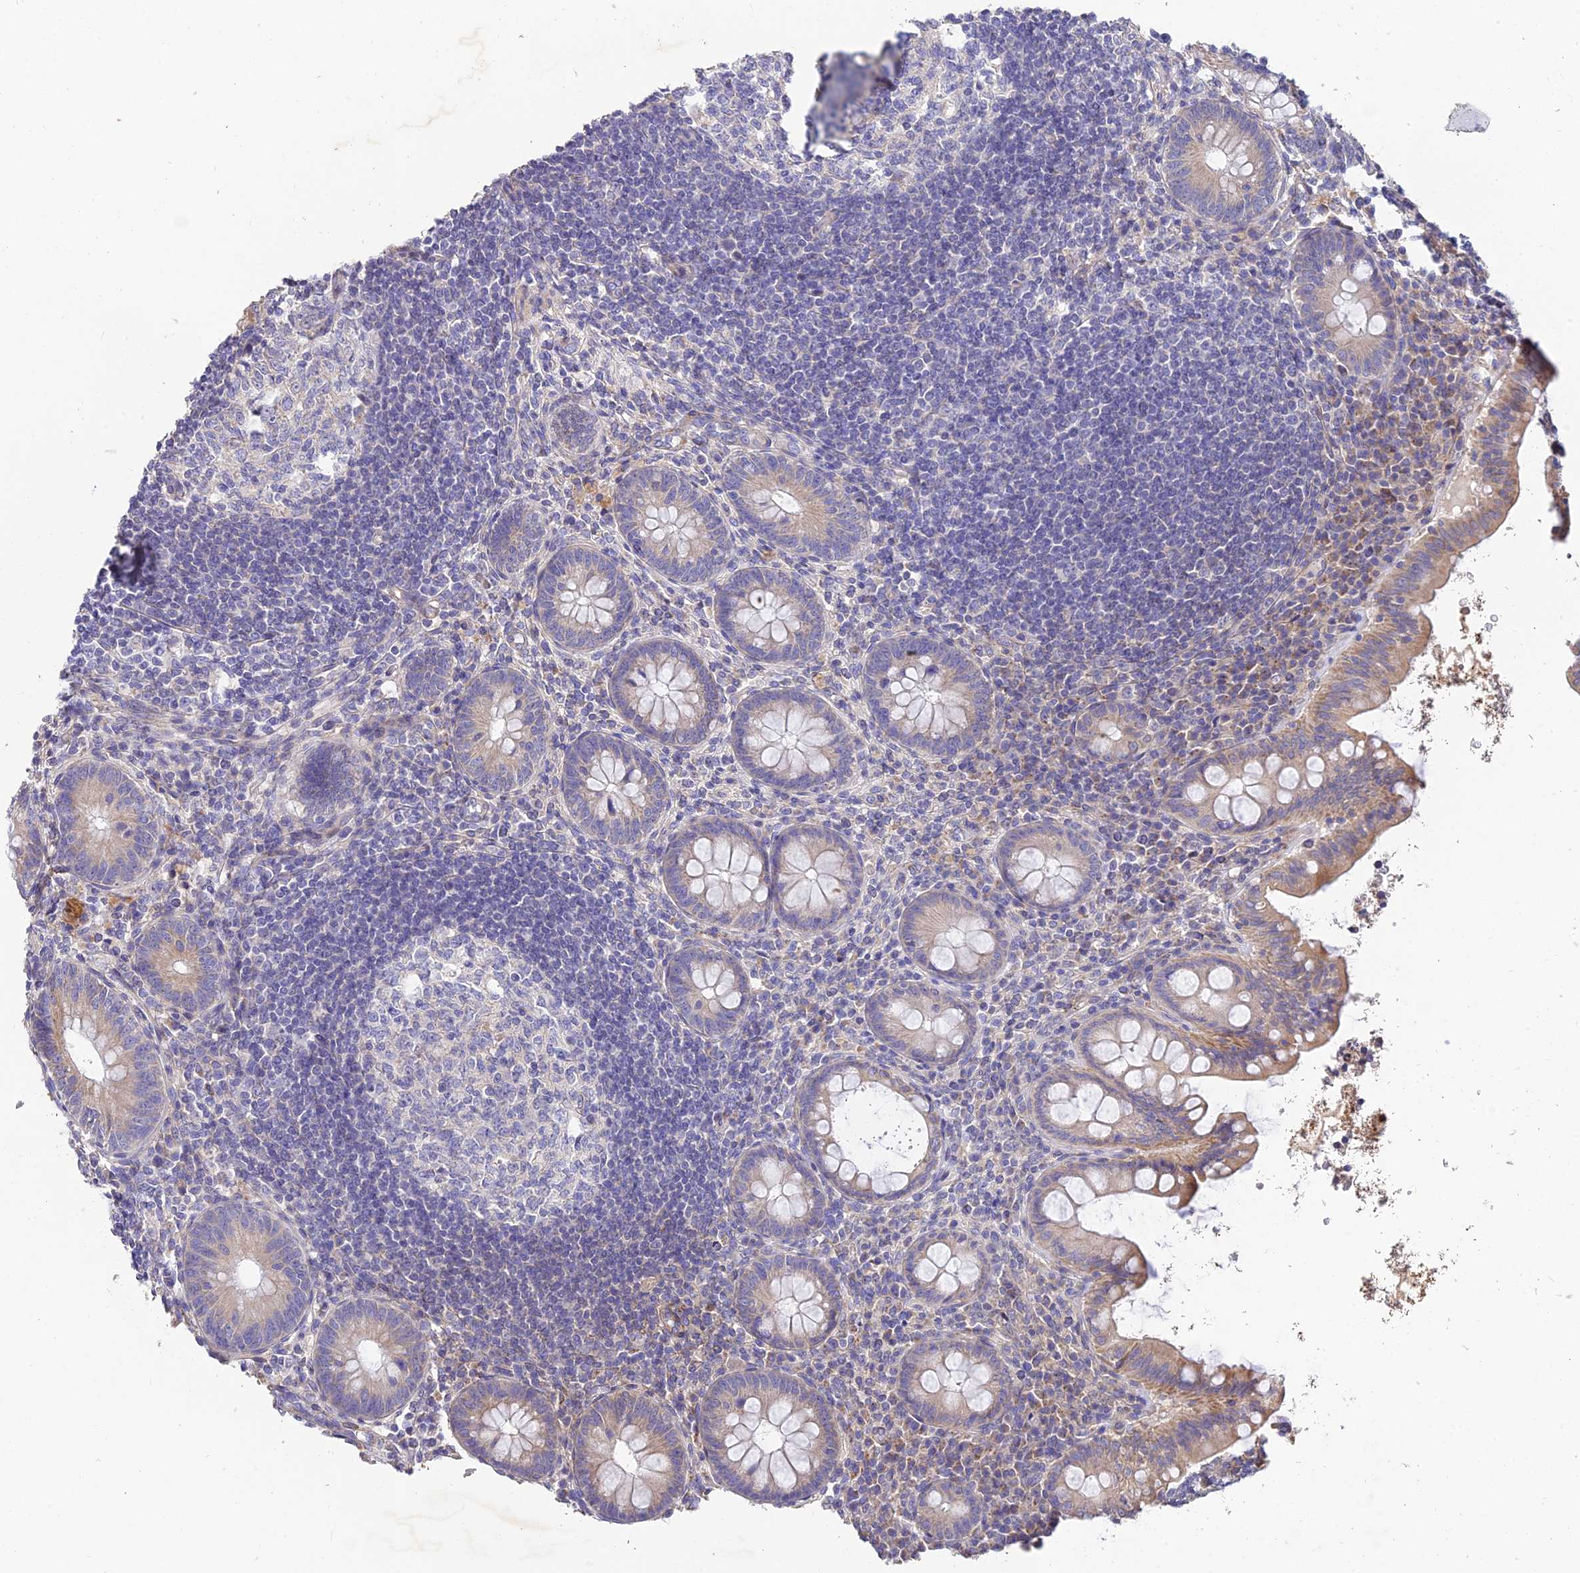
{"staining": {"intensity": "moderate", "quantity": "25%-75%", "location": "cytoplasmic/membranous"}, "tissue": "appendix", "cell_type": "Glandular cells", "image_type": "normal", "snomed": [{"axis": "morphology", "description": "Normal tissue, NOS"}, {"axis": "topography", "description": "Appendix"}], "caption": "Immunohistochemical staining of normal appendix shows 25%-75% levels of moderate cytoplasmic/membranous protein staining in approximately 25%-75% of glandular cells.", "gene": "ARL8A", "patient": {"sex": "female", "age": 33}}